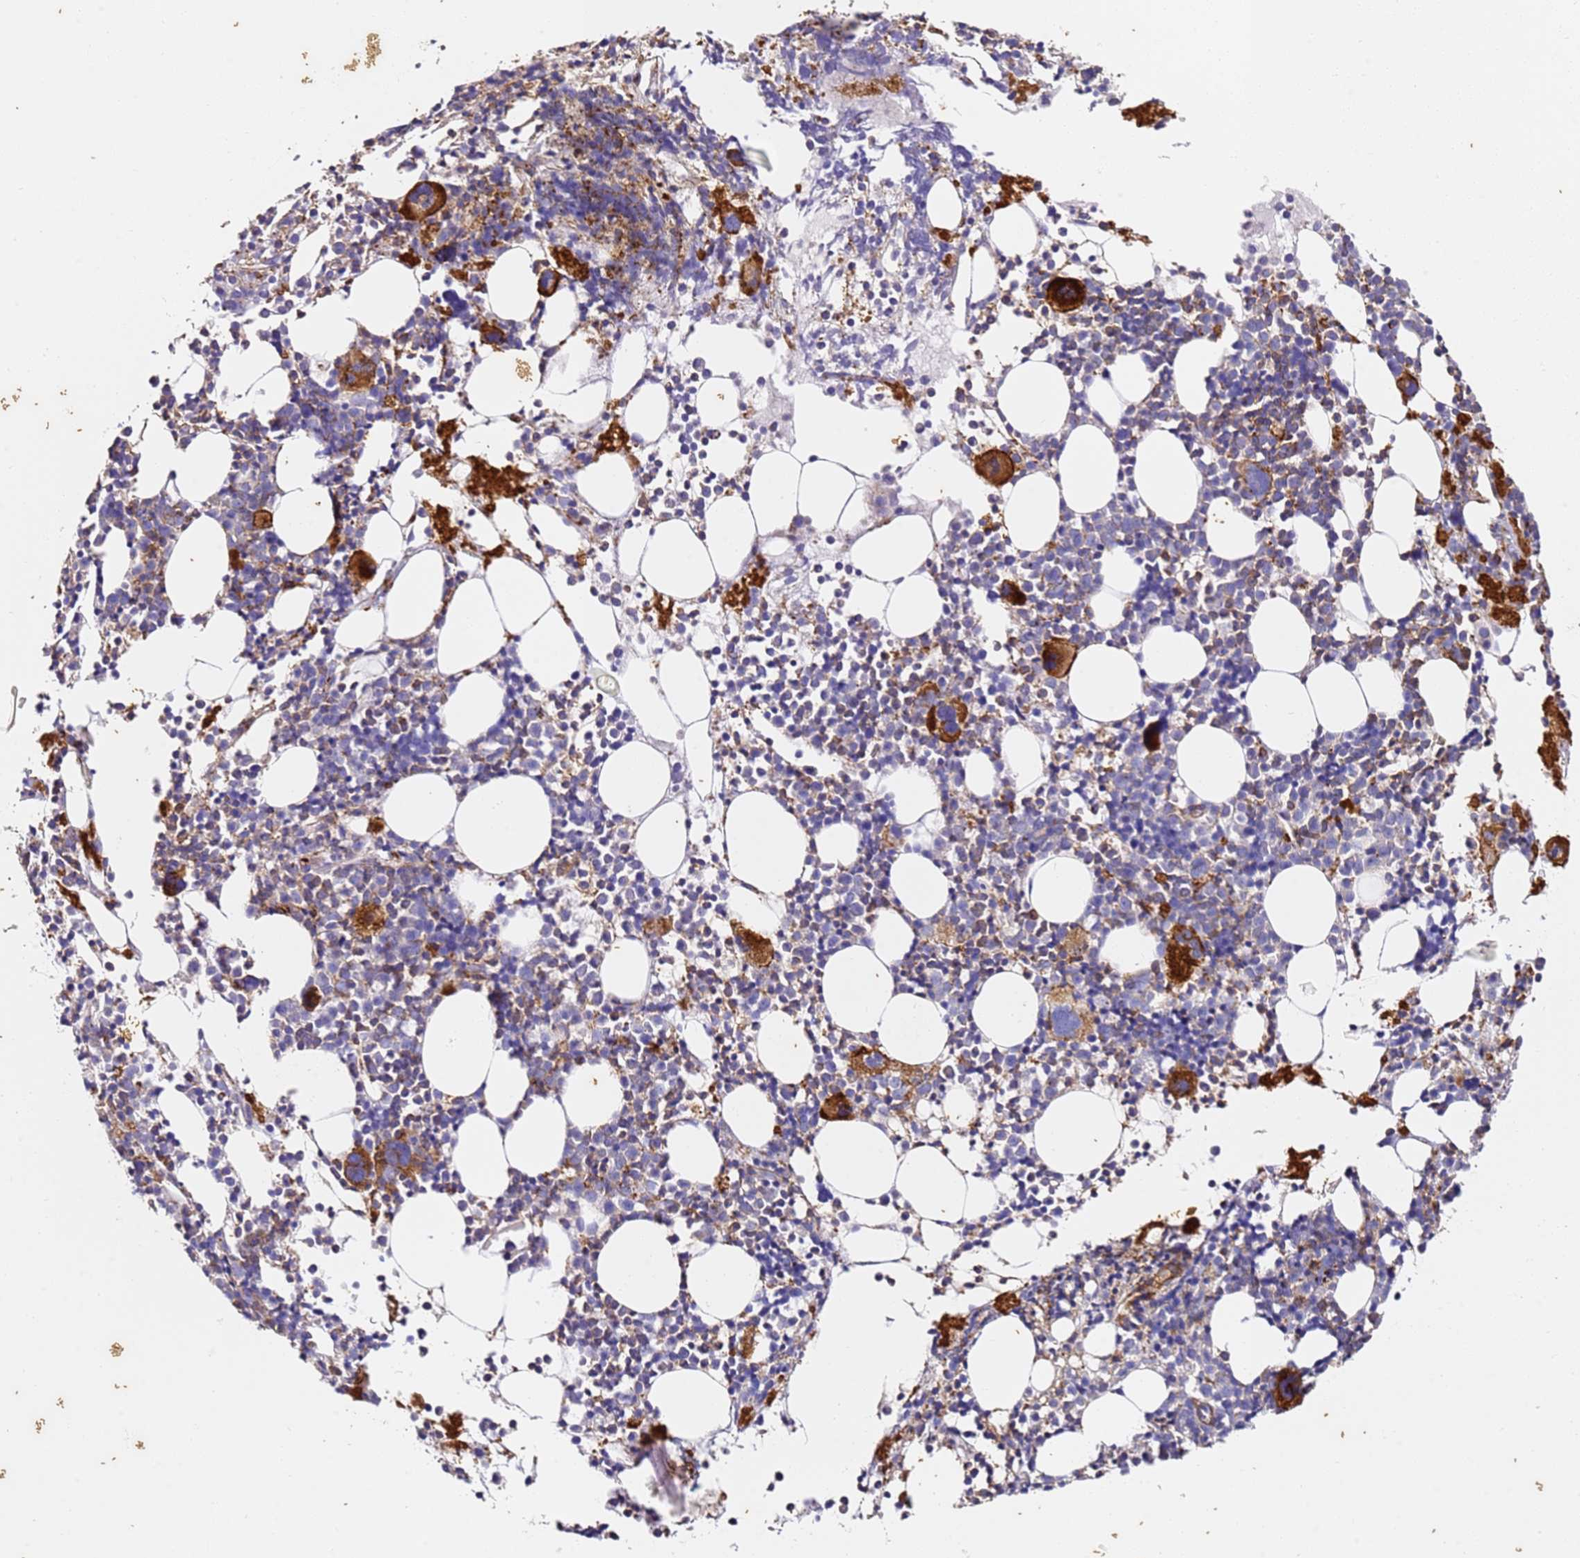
{"staining": {"intensity": "strong", "quantity": "<25%", "location": "cytoplasmic/membranous"}, "tissue": "bone marrow", "cell_type": "Hematopoietic cells", "image_type": "normal", "snomed": [{"axis": "morphology", "description": "Normal tissue, NOS"}, {"axis": "topography", "description": "Bone marrow"}], "caption": "Hematopoietic cells reveal medium levels of strong cytoplasmic/membranous staining in approximately <25% of cells in benign bone marrow. (IHC, brightfield microscopy, high magnification).", "gene": "ZNF671", "patient": {"sex": "female", "age": 48}}